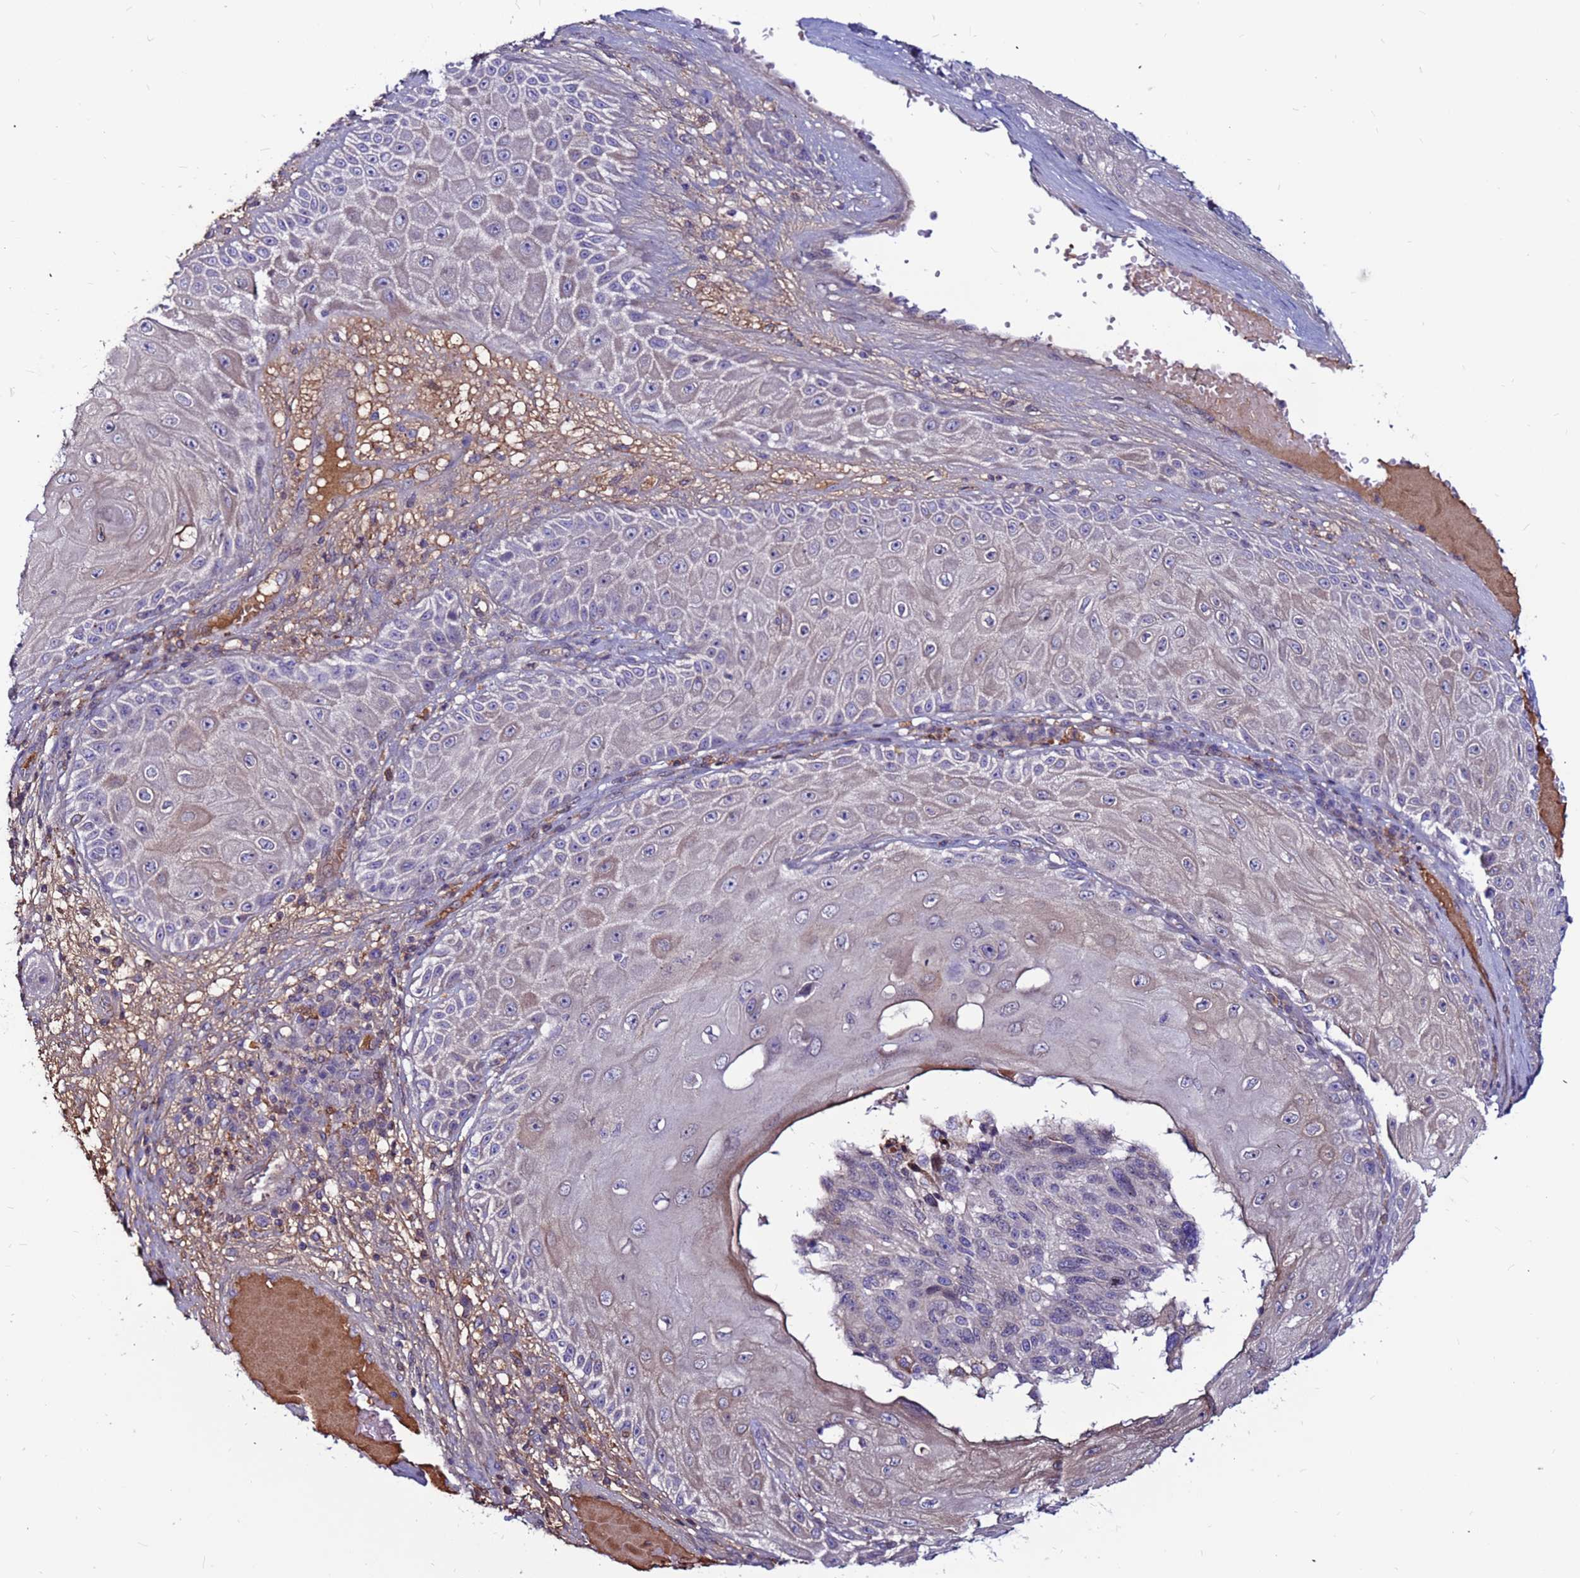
{"staining": {"intensity": "negative", "quantity": "none", "location": "none"}, "tissue": "melanoma", "cell_type": "Tumor cells", "image_type": "cancer", "snomed": [{"axis": "morphology", "description": "Malignant melanoma, NOS"}, {"axis": "topography", "description": "Skin"}], "caption": "Tumor cells show no significant protein expression in malignant melanoma. (DAB immunohistochemistry with hematoxylin counter stain).", "gene": "CCDC71", "patient": {"sex": "male", "age": 53}}